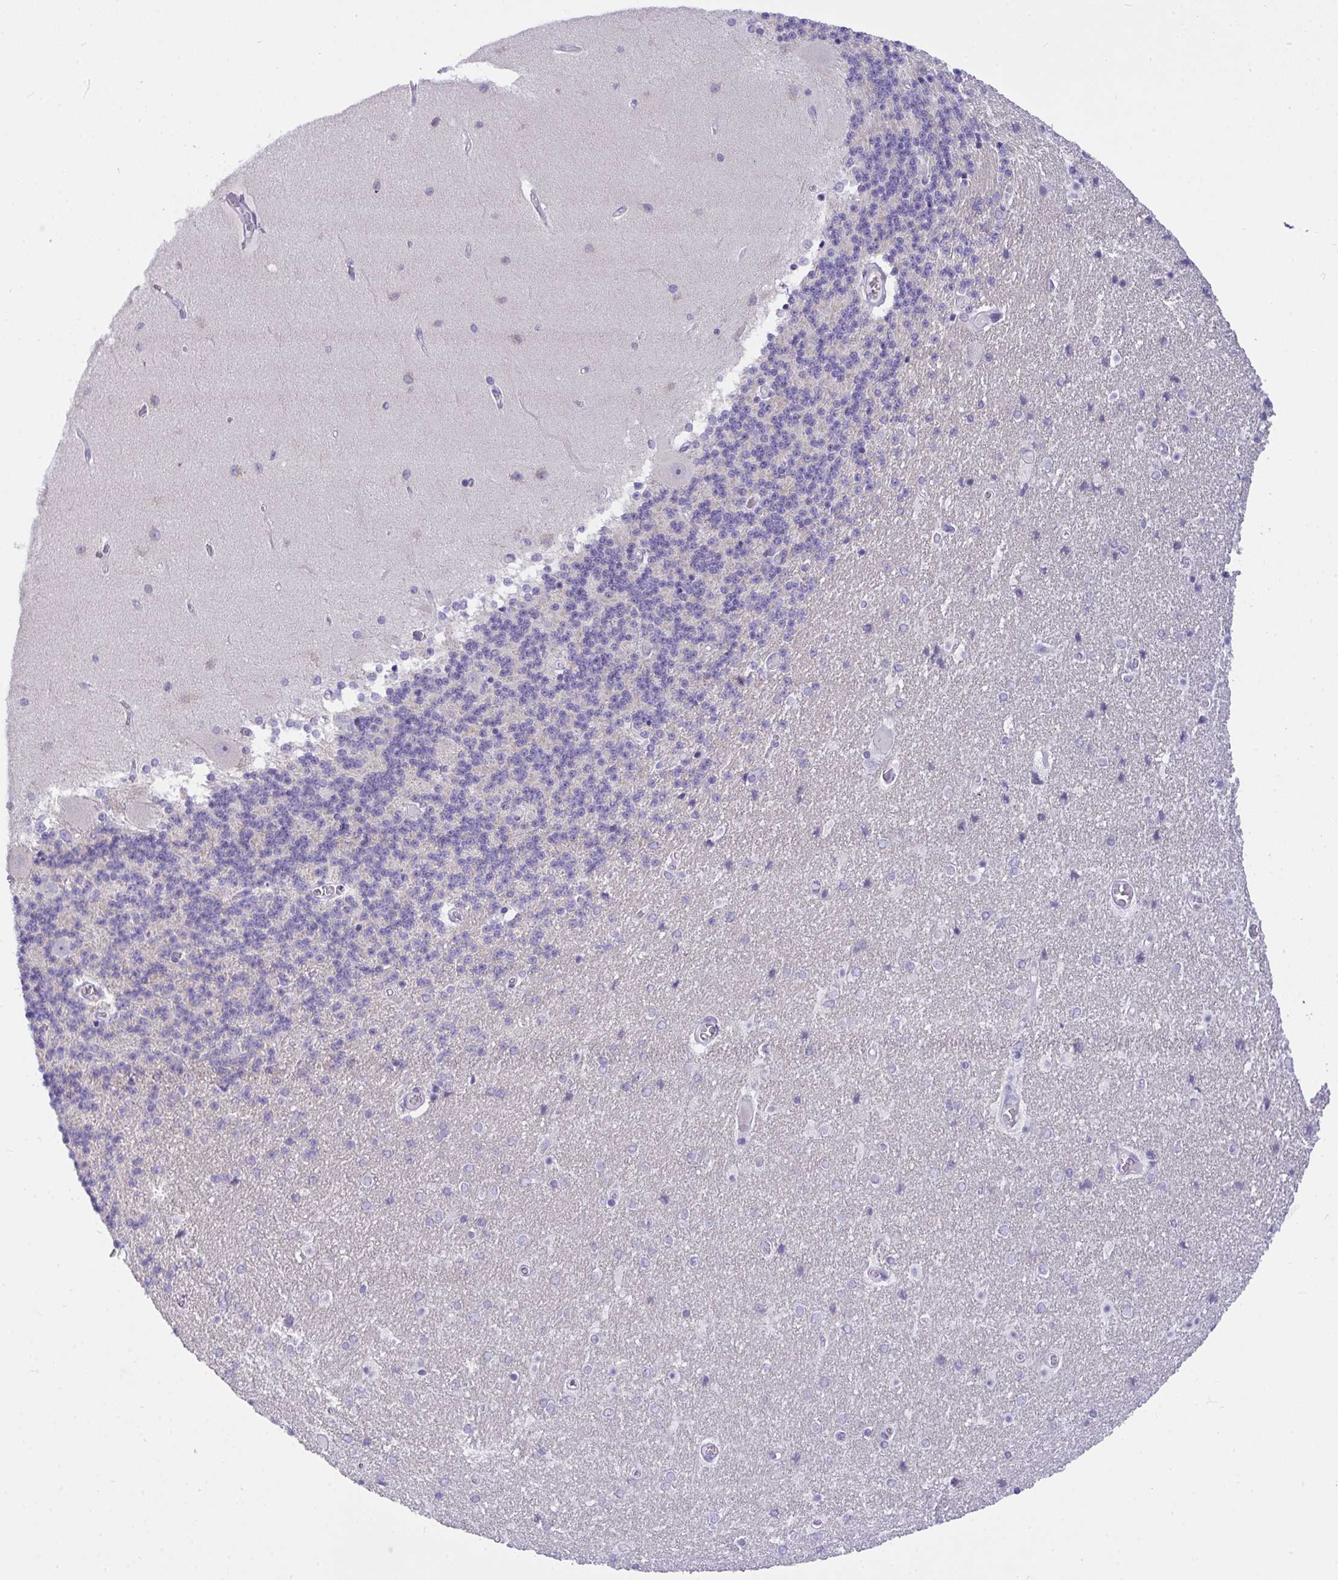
{"staining": {"intensity": "weak", "quantity": "<25%", "location": "cytoplasmic/membranous"}, "tissue": "cerebellum", "cell_type": "Cells in granular layer", "image_type": "normal", "snomed": [{"axis": "morphology", "description": "Normal tissue, NOS"}, {"axis": "topography", "description": "Cerebellum"}], "caption": "The IHC micrograph has no significant expression in cells in granular layer of cerebellum. (DAB IHC with hematoxylin counter stain).", "gene": "SEMA6B", "patient": {"sex": "female", "age": 54}}